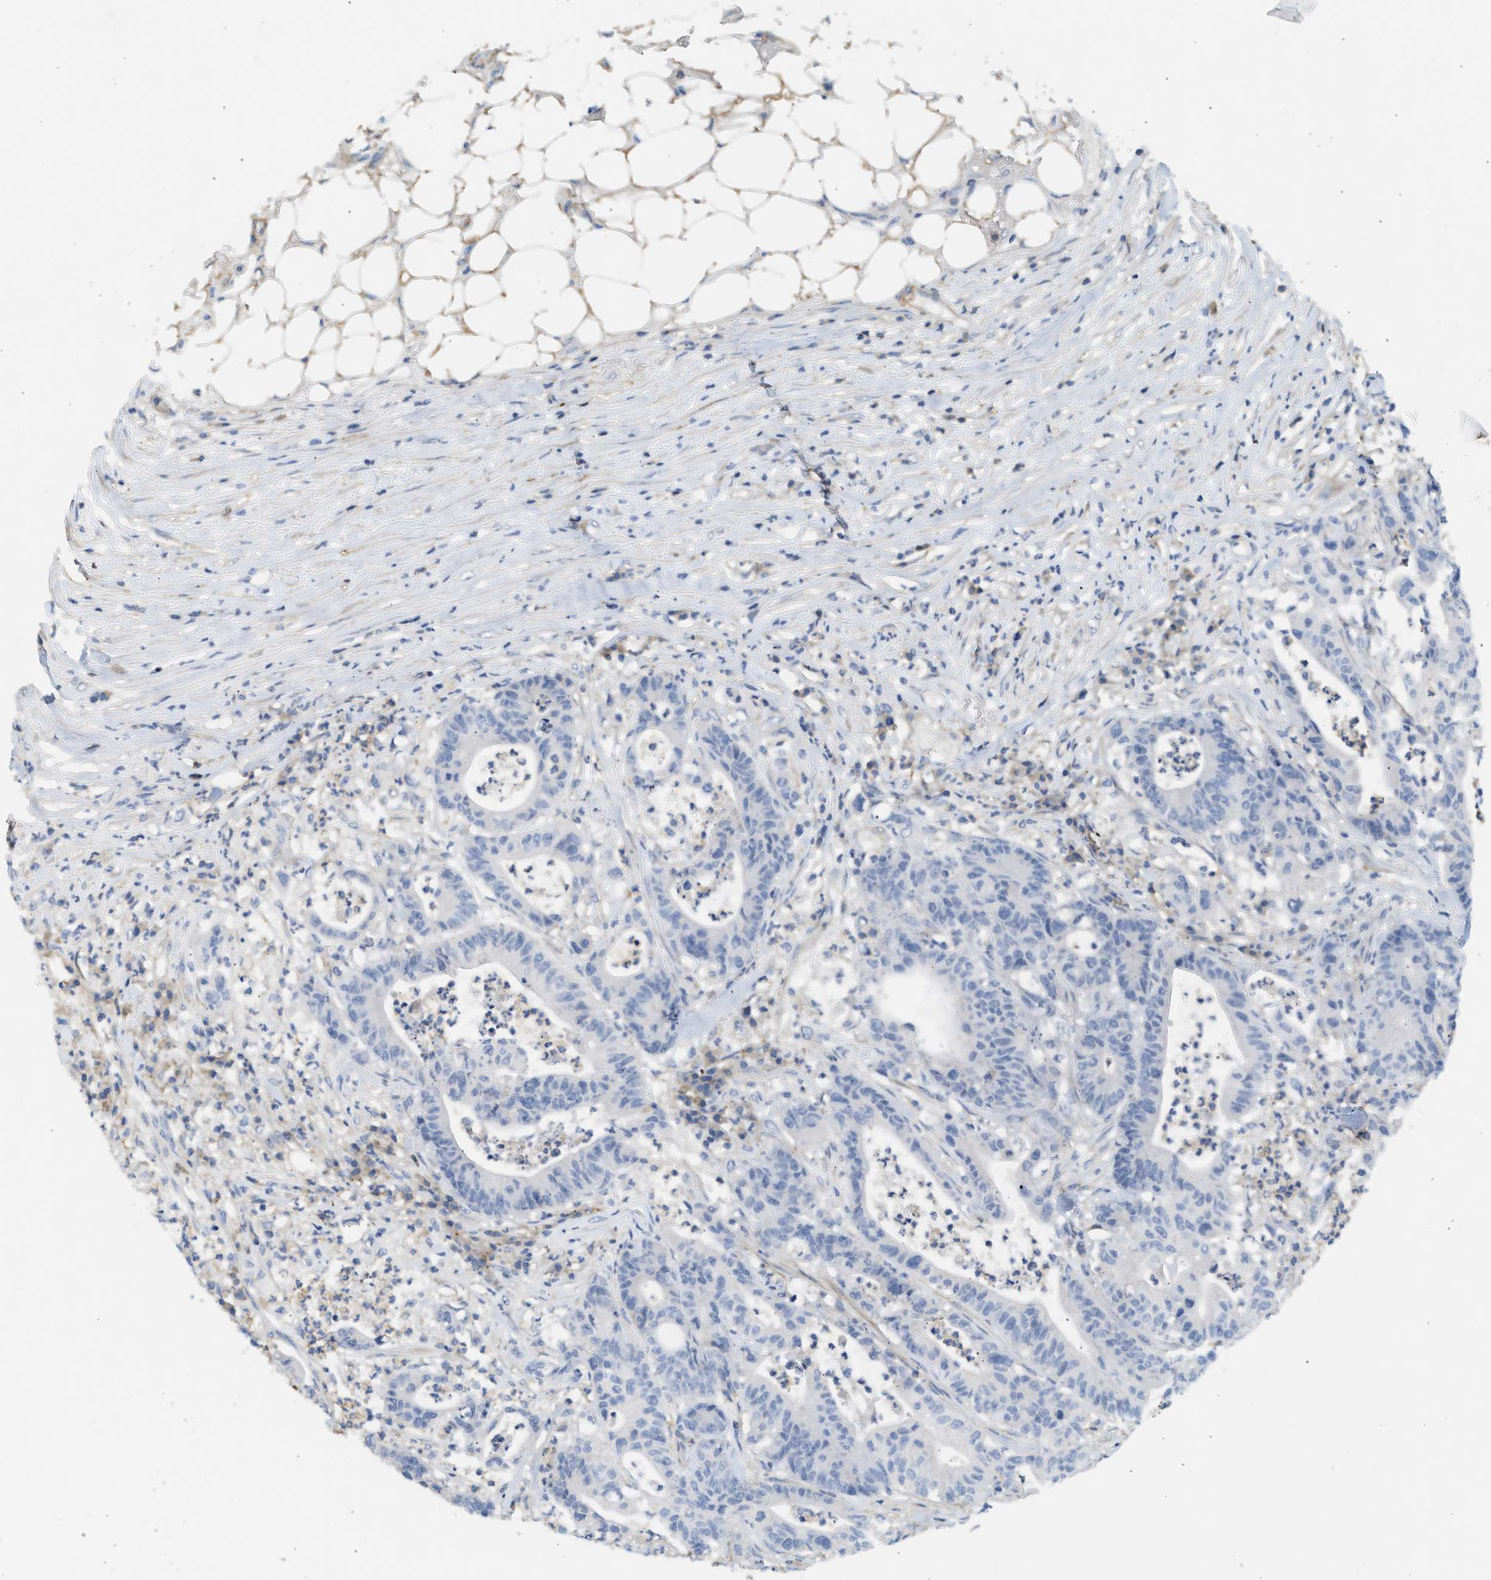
{"staining": {"intensity": "negative", "quantity": "none", "location": "none"}, "tissue": "colorectal cancer", "cell_type": "Tumor cells", "image_type": "cancer", "snomed": [{"axis": "morphology", "description": "Adenocarcinoma, NOS"}, {"axis": "topography", "description": "Colon"}], "caption": "IHC of human colorectal adenocarcinoma shows no expression in tumor cells.", "gene": "BVES", "patient": {"sex": "female", "age": 84}}